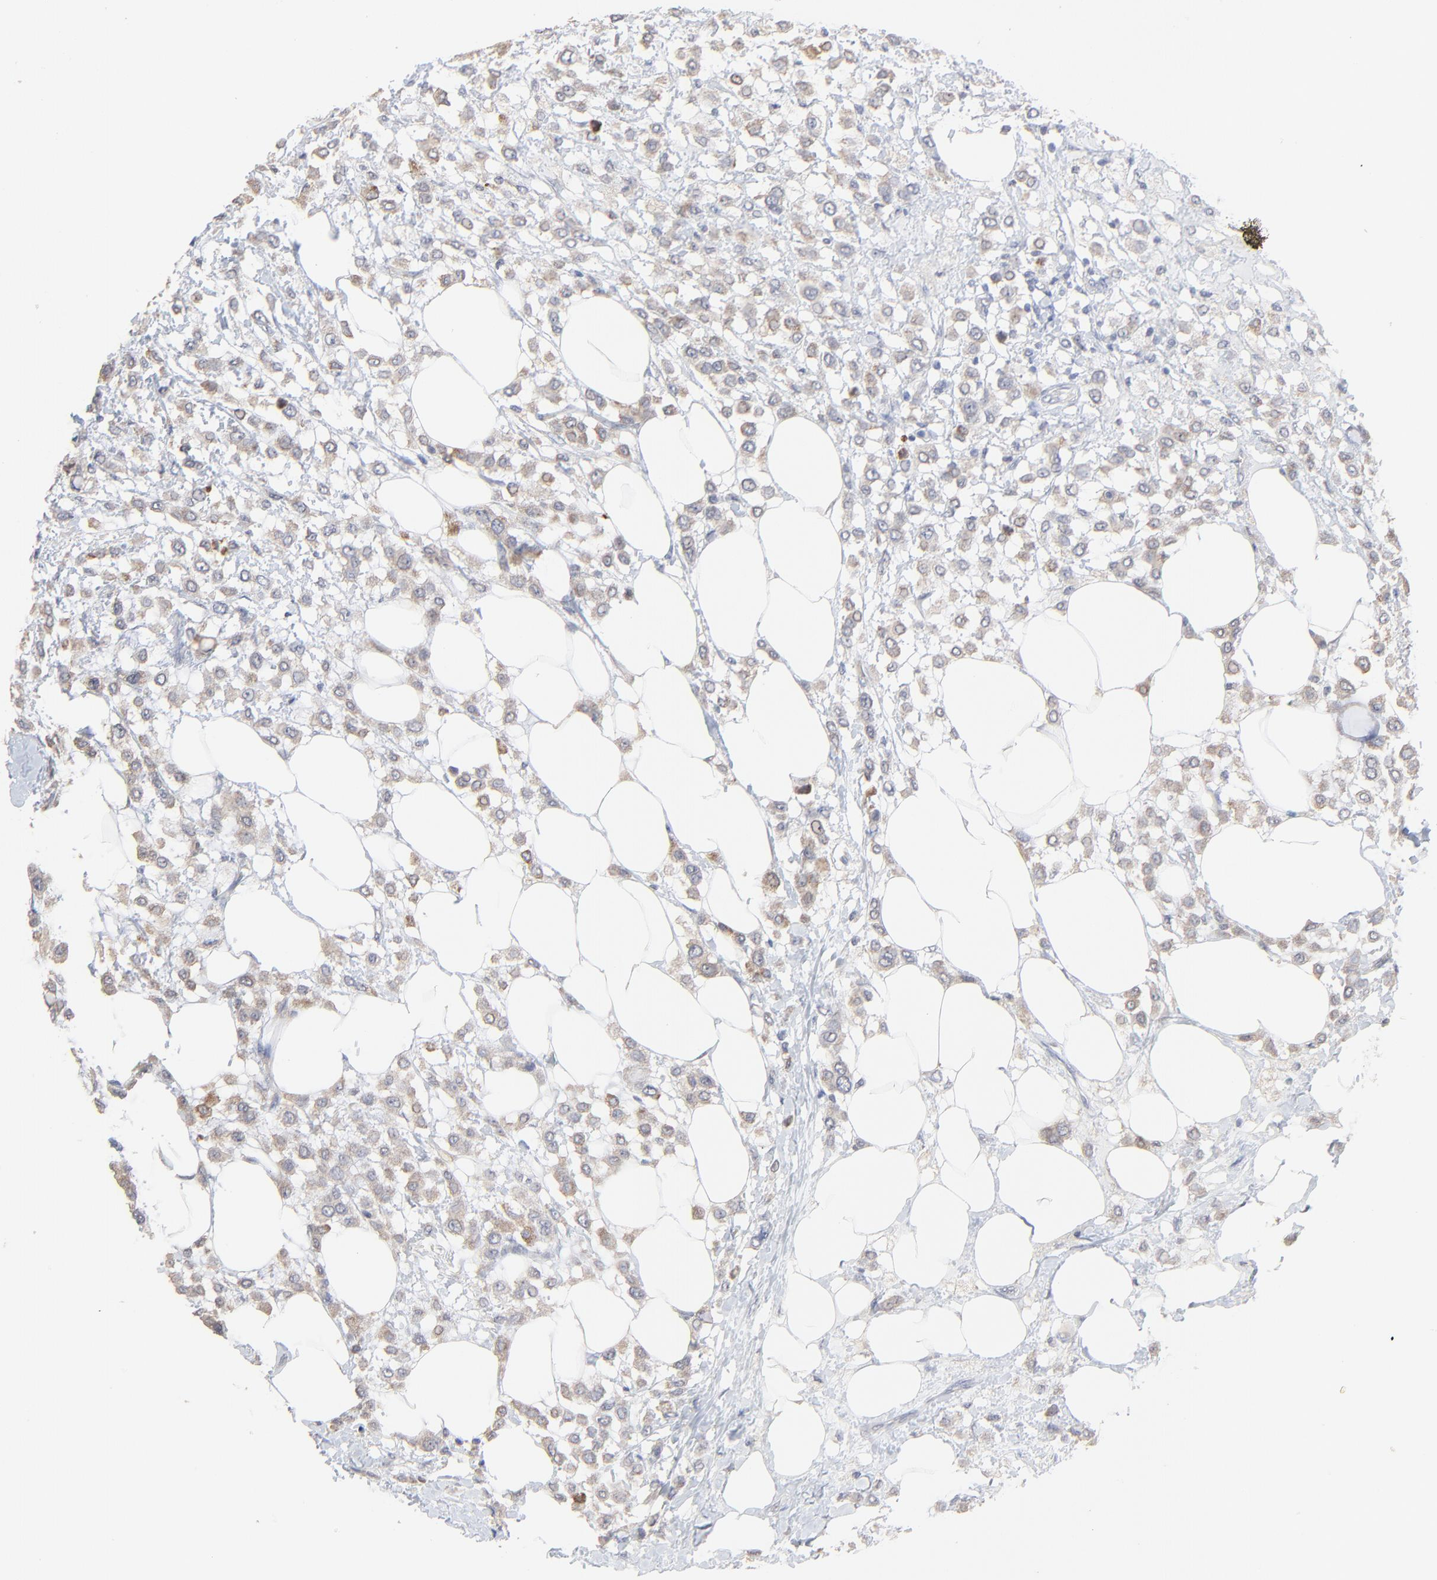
{"staining": {"intensity": "weak", "quantity": ">75%", "location": "cytoplasmic/membranous"}, "tissue": "breast cancer", "cell_type": "Tumor cells", "image_type": "cancer", "snomed": [{"axis": "morphology", "description": "Lobular carcinoma"}, {"axis": "topography", "description": "Breast"}], "caption": "Approximately >75% of tumor cells in breast lobular carcinoma show weak cytoplasmic/membranous protein expression as visualized by brown immunohistochemical staining.", "gene": "FANCB", "patient": {"sex": "female", "age": 85}}